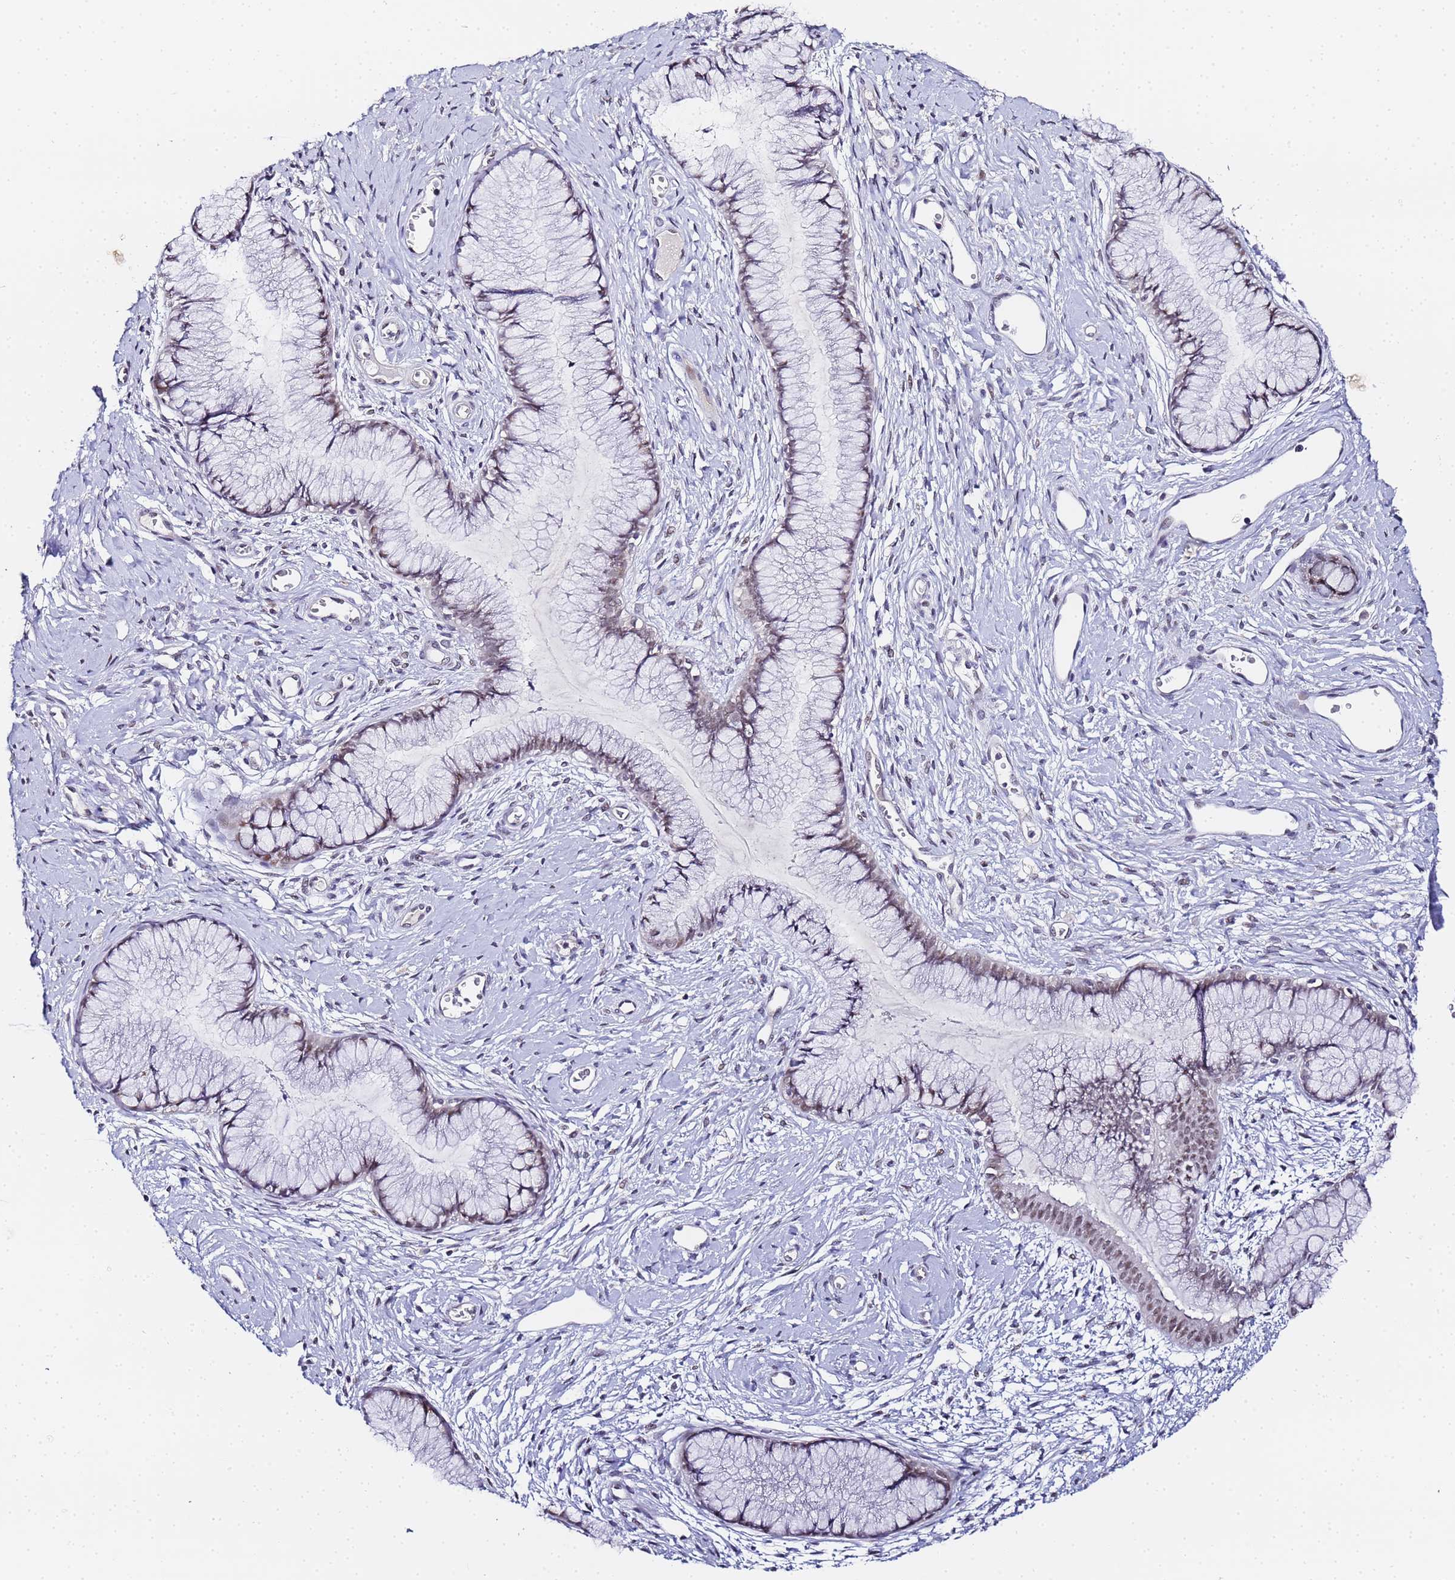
{"staining": {"intensity": "weak", "quantity": "25%-75%", "location": "nuclear"}, "tissue": "cervix", "cell_type": "Glandular cells", "image_type": "normal", "snomed": [{"axis": "morphology", "description": "Normal tissue, NOS"}, {"axis": "topography", "description": "Cervix"}], "caption": "Human cervix stained for a protein (brown) displays weak nuclear positive positivity in approximately 25%-75% of glandular cells.", "gene": "LSM3", "patient": {"sex": "female", "age": 42}}